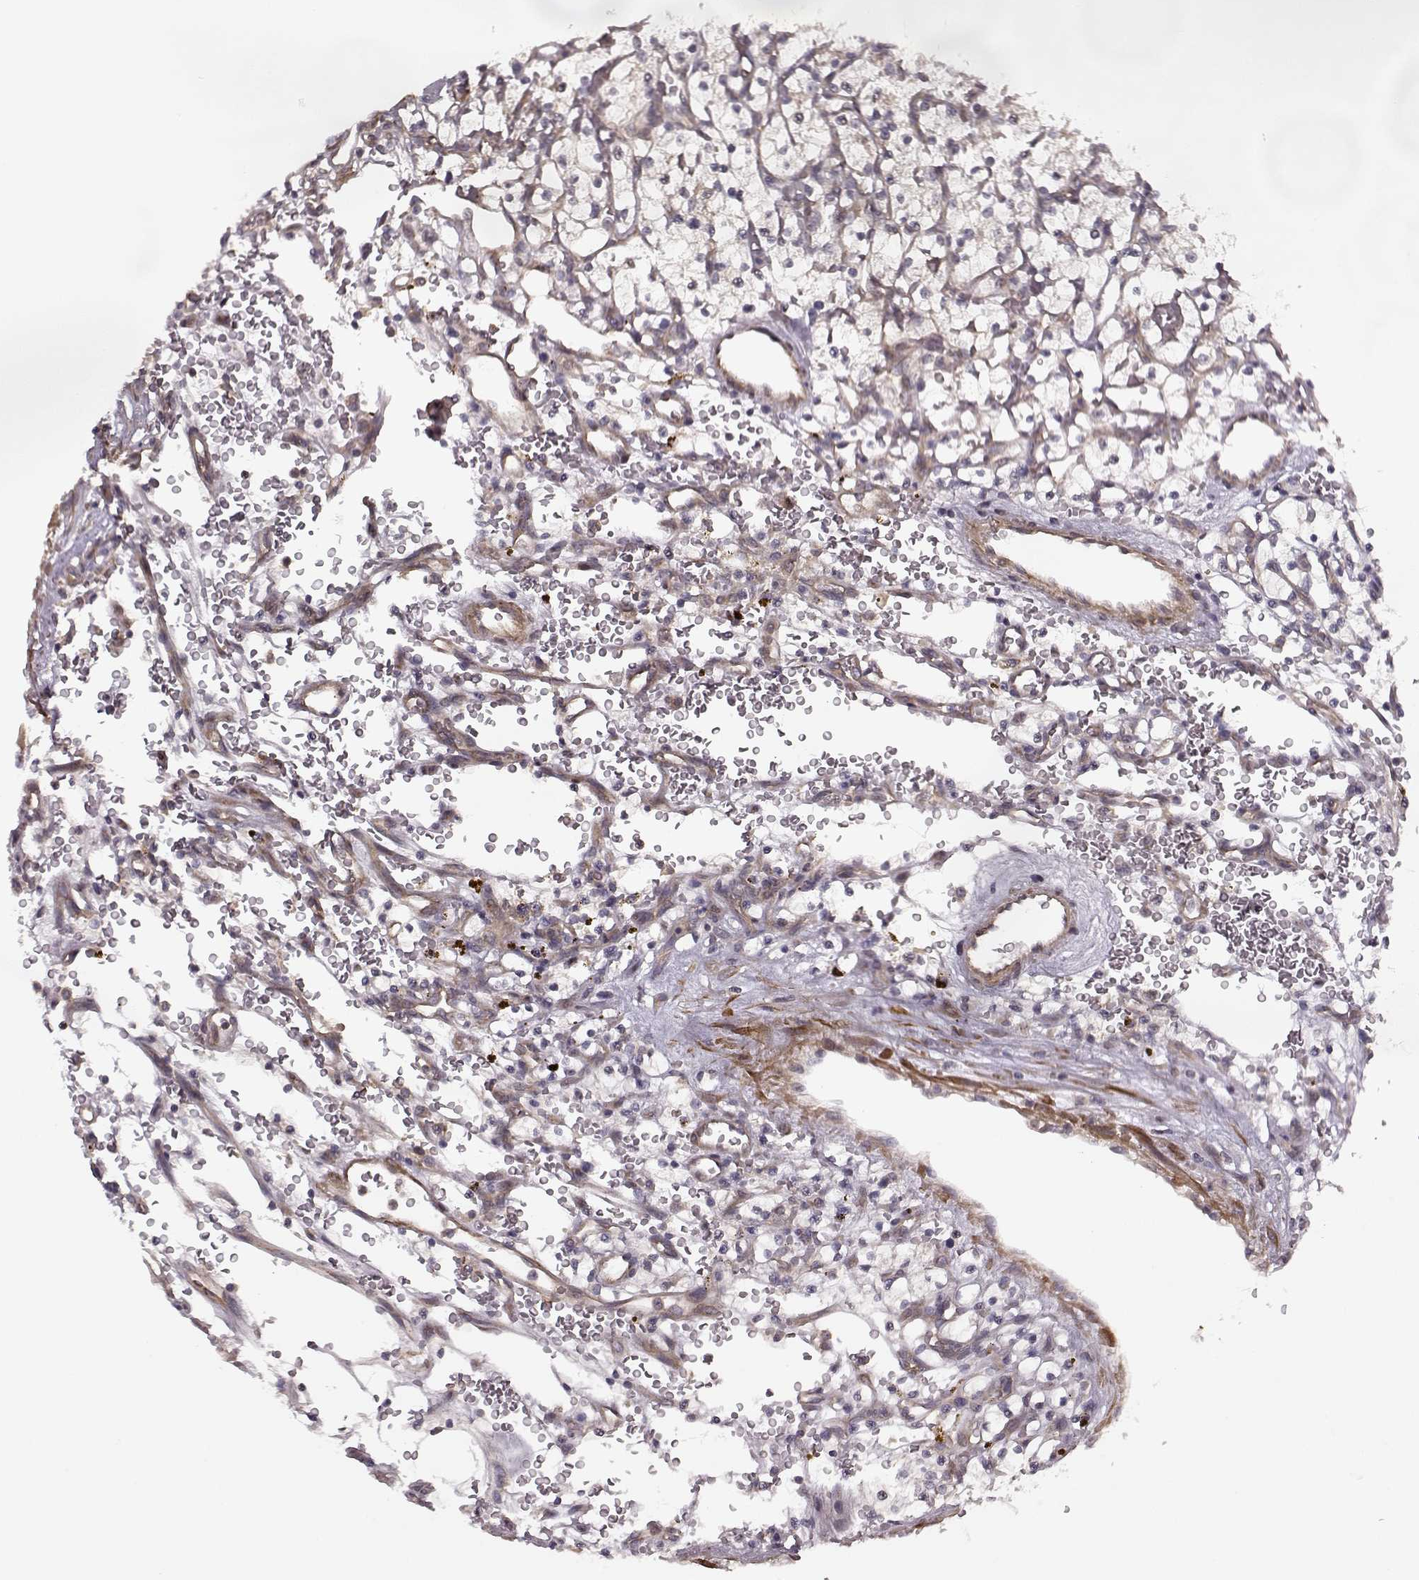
{"staining": {"intensity": "negative", "quantity": "none", "location": "none"}, "tissue": "renal cancer", "cell_type": "Tumor cells", "image_type": "cancer", "snomed": [{"axis": "morphology", "description": "Adenocarcinoma, NOS"}, {"axis": "topography", "description": "Kidney"}], "caption": "Immunohistochemistry photomicrograph of neoplastic tissue: renal cancer (adenocarcinoma) stained with DAB exhibits no significant protein expression in tumor cells.", "gene": "SLAIN2", "patient": {"sex": "female", "age": 64}}